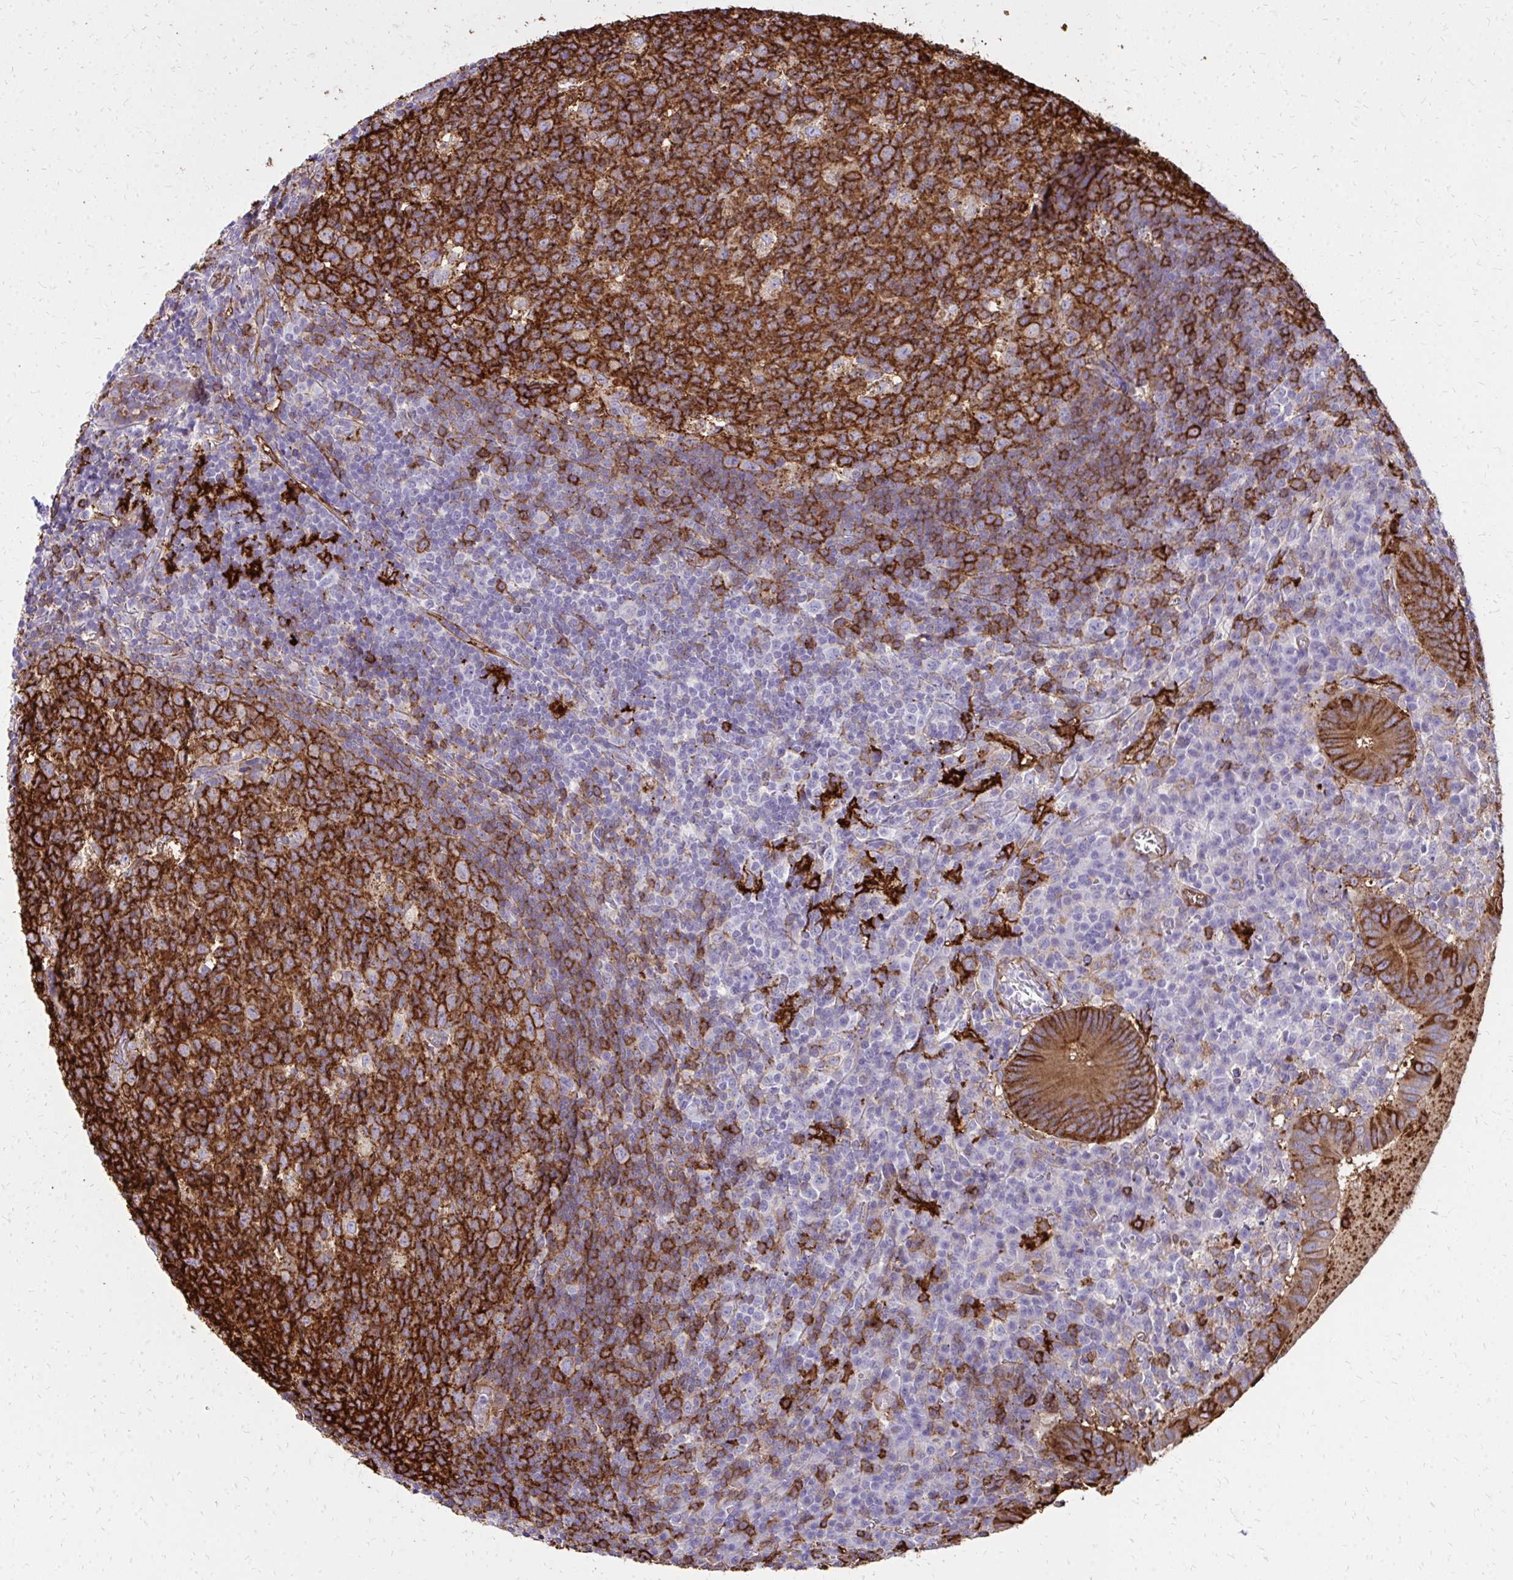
{"staining": {"intensity": "strong", "quantity": ">75%", "location": "cytoplasmic/membranous"}, "tissue": "appendix", "cell_type": "Glandular cells", "image_type": "normal", "snomed": [{"axis": "morphology", "description": "Normal tissue, NOS"}, {"axis": "topography", "description": "Appendix"}], "caption": "This micrograph reveals immunohistochemistry (IHC) staining of unremarkable appendix, with high strong cytoplasmic/membranous staining in about >75% of glandular cells.", "gene": "MARCKSL1", "patient": {"sex": "male", "age": 18}}